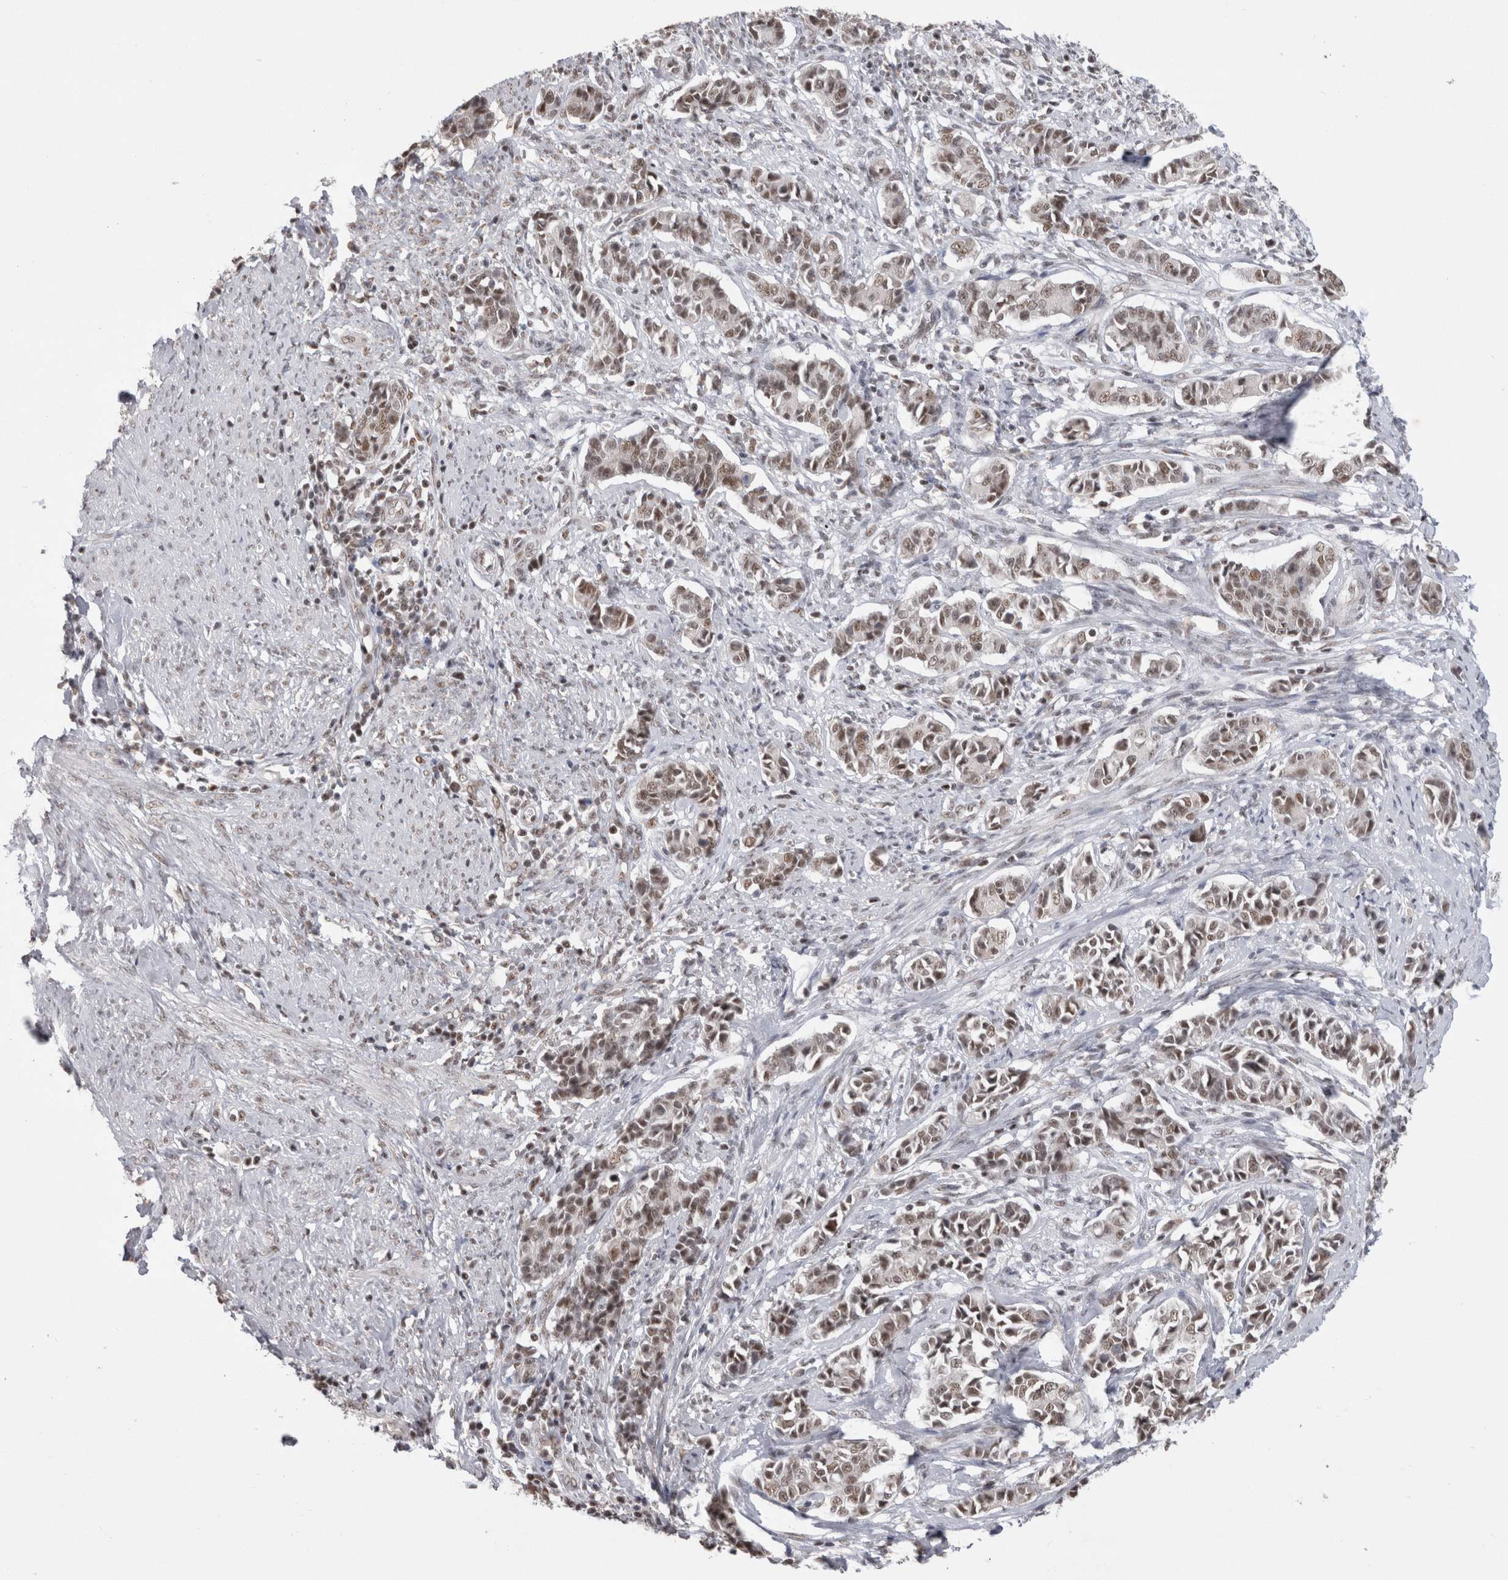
{"staining": {"intensity": "moderate", "quantity": "25%-75%", "location": "nuclear"}, "tissue": "cervical cancer", "cell_type": "Tumor cells", "image_type": "cancer", "snomed": [{"axis": "morphology", "description": "Normal tissue, NOS"}, {"axis": "morphology", "description": "Squamous cell carcinoma, NOS"}, {"axis": "topography", "description": "Cervix"}], "caption": "Moderate nuclear expression for a protein is seen in about 25%-75% of tumor cells of squamous cell carcinoma (cervical) using immunohistochemistry (IHC).", "gene": "DAXX", "patient": {"sex": "female", "age": 35}}